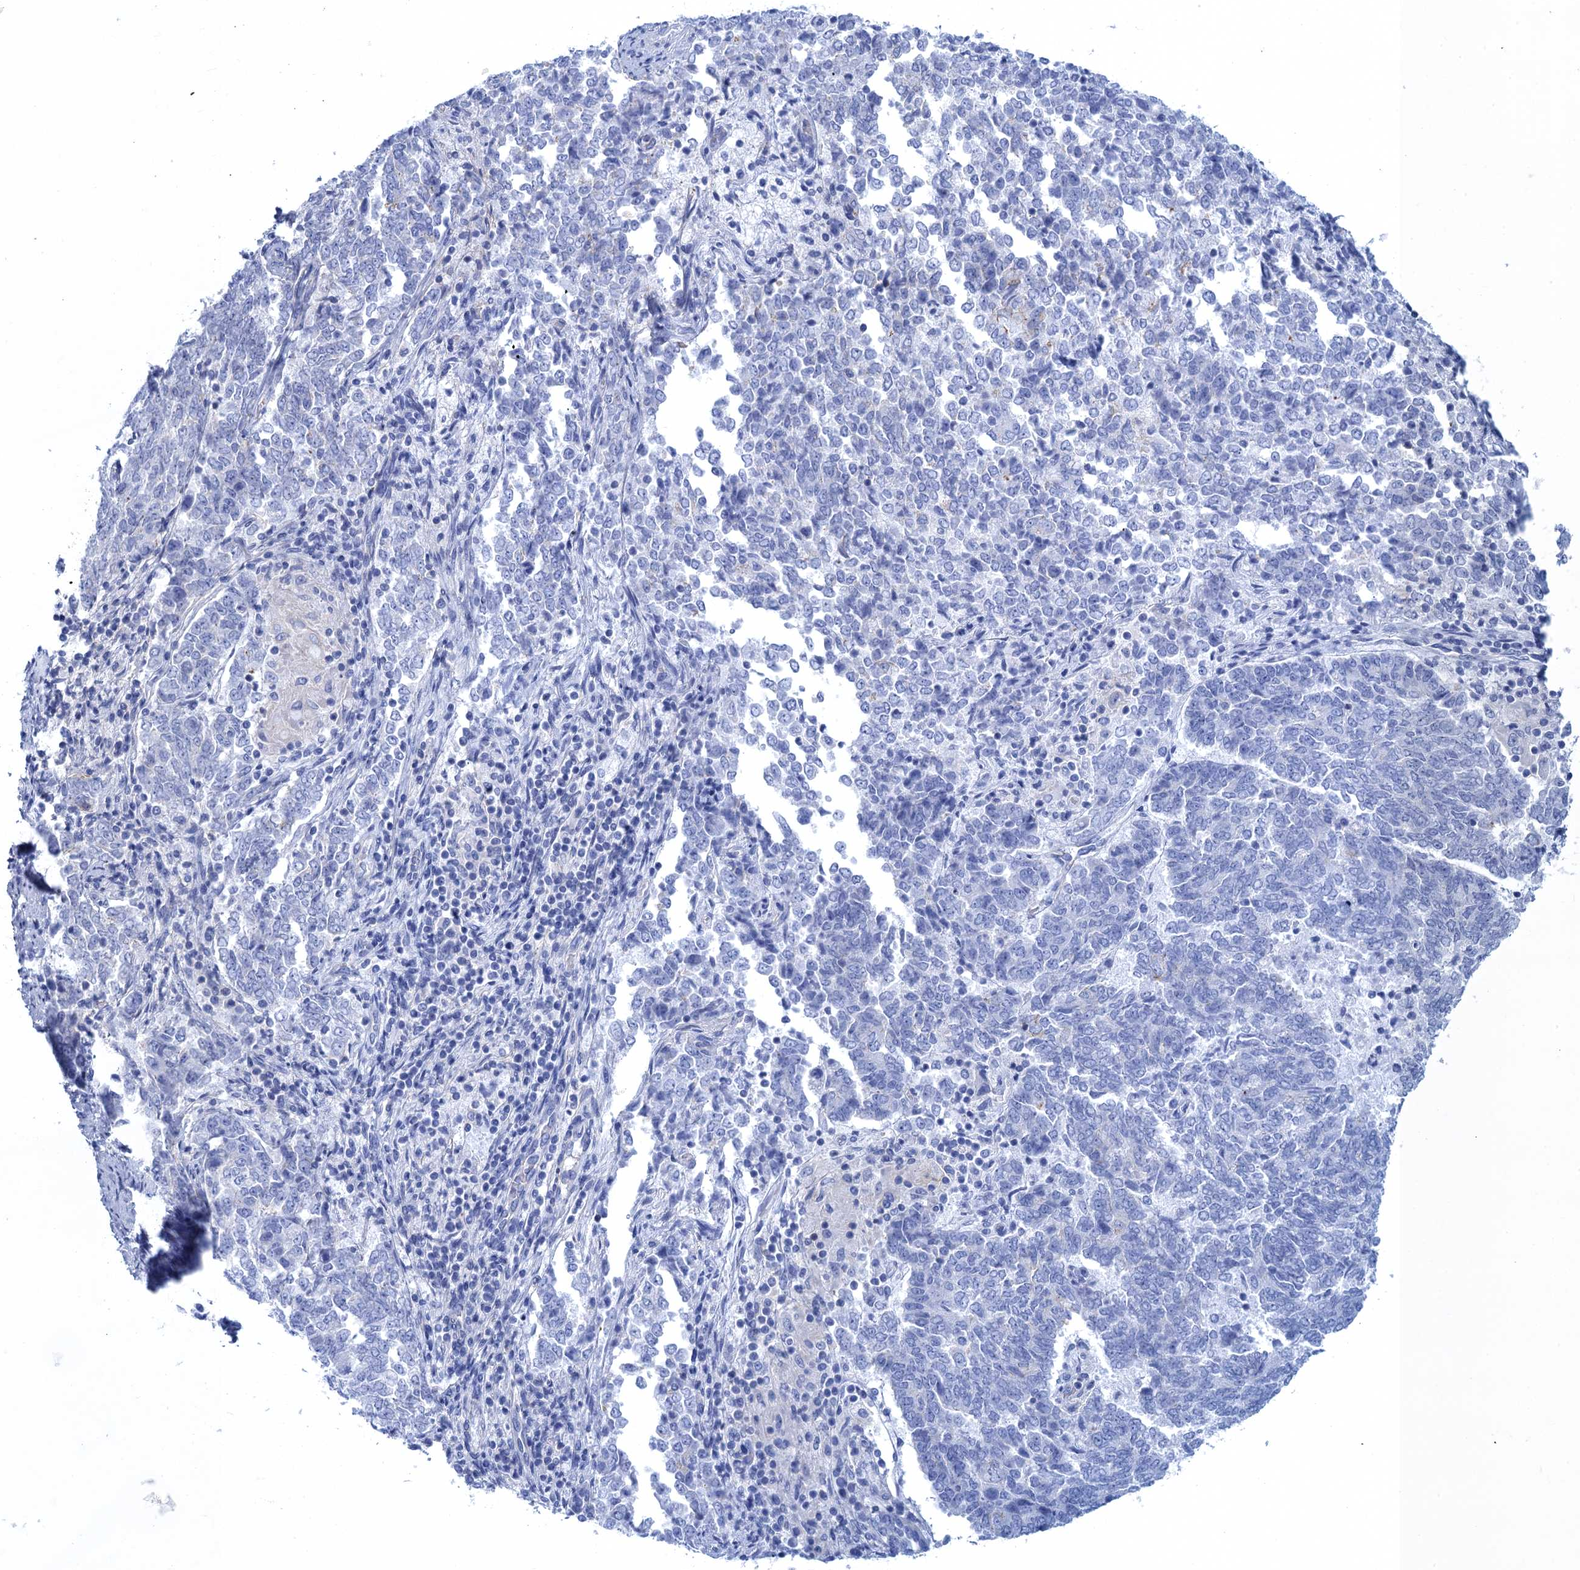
{"staining": {"intensity": "negative", "quantity": "none", "location": "none"}, "tissue": "endometrial cancer", "cell_type": "Tumor cells", "image_type": "cancer", "snomed": [{"axis": "morphology", "description": "Adenocarcinoma, NOS"}, {"axis": "topography", "description": "Endometrium"}], "caption": "Adenocarcinoma (endometrial) stained for a protein using immunohistochemistry reveals no staining tumor cells.", "gene": "CALML5", "patient": {"sex": "female", "age": 80}}